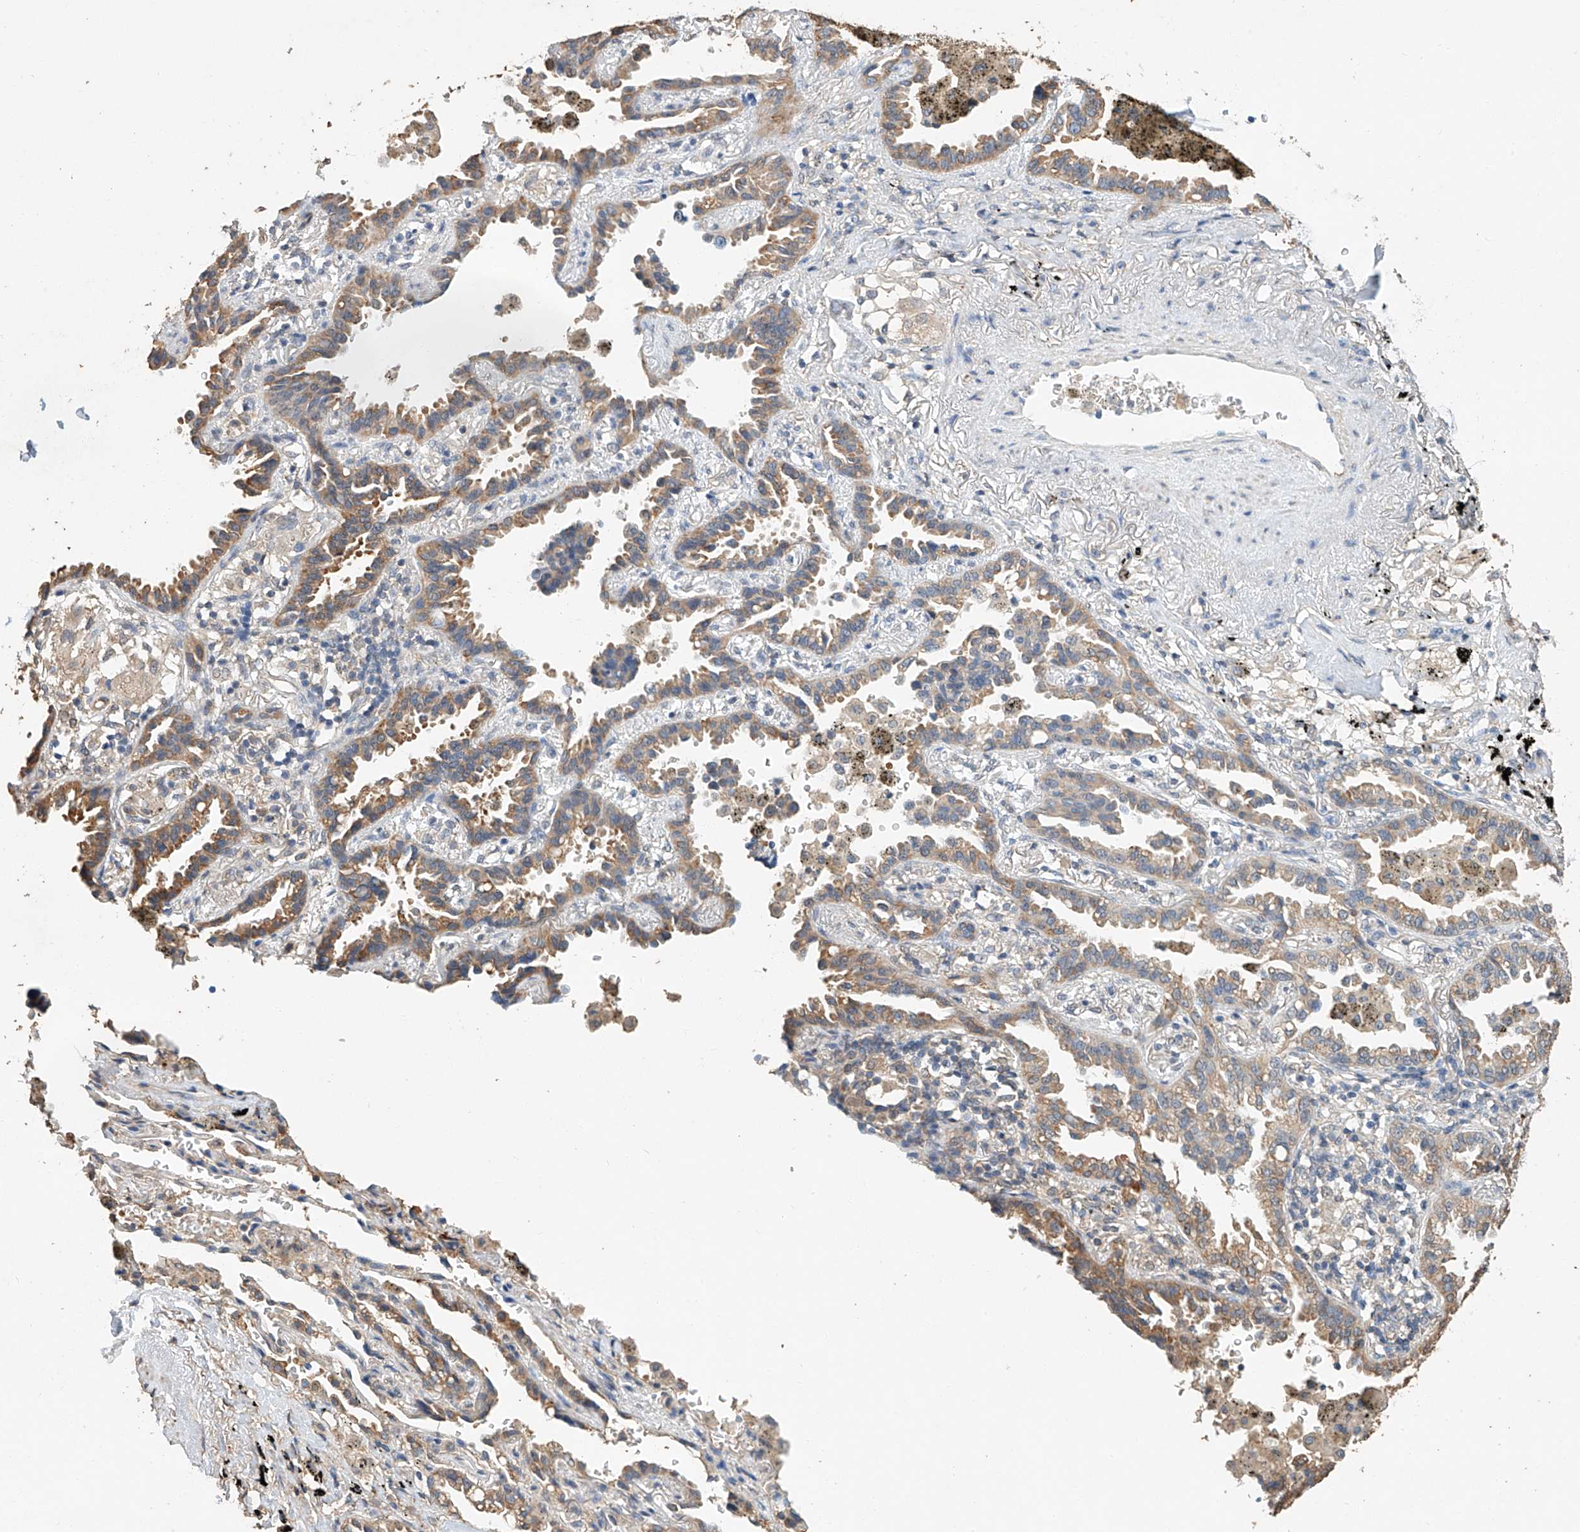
{"staining": {"intensity": "moderate", "quantity": ">75%", "location": "cytoplasmic/membranous"}, "tissue": "lung cancer", "cell_type": "Tumor cells", "image_type": "cancer", "snomed": [{"axis": "morphology", "description": "Normal tissue, NOS"}, {"axis": "morphology", "description": "Adenocarcinoma, NOS"}, {"axis": "topography", "description": "Lung"}], "caption": "IHC photomicrograph of neoplastic tissue: lung adenocarcinoma stained using immunohistochemistry displays medium levels of moderate protein expression localized specifically in the cytoplasmic/membranous of tumor cells, appearing as a cytoplasmic/membranous brown color.", "gene": "CERS4", "patient": {"sex": "male", "age": 59}}